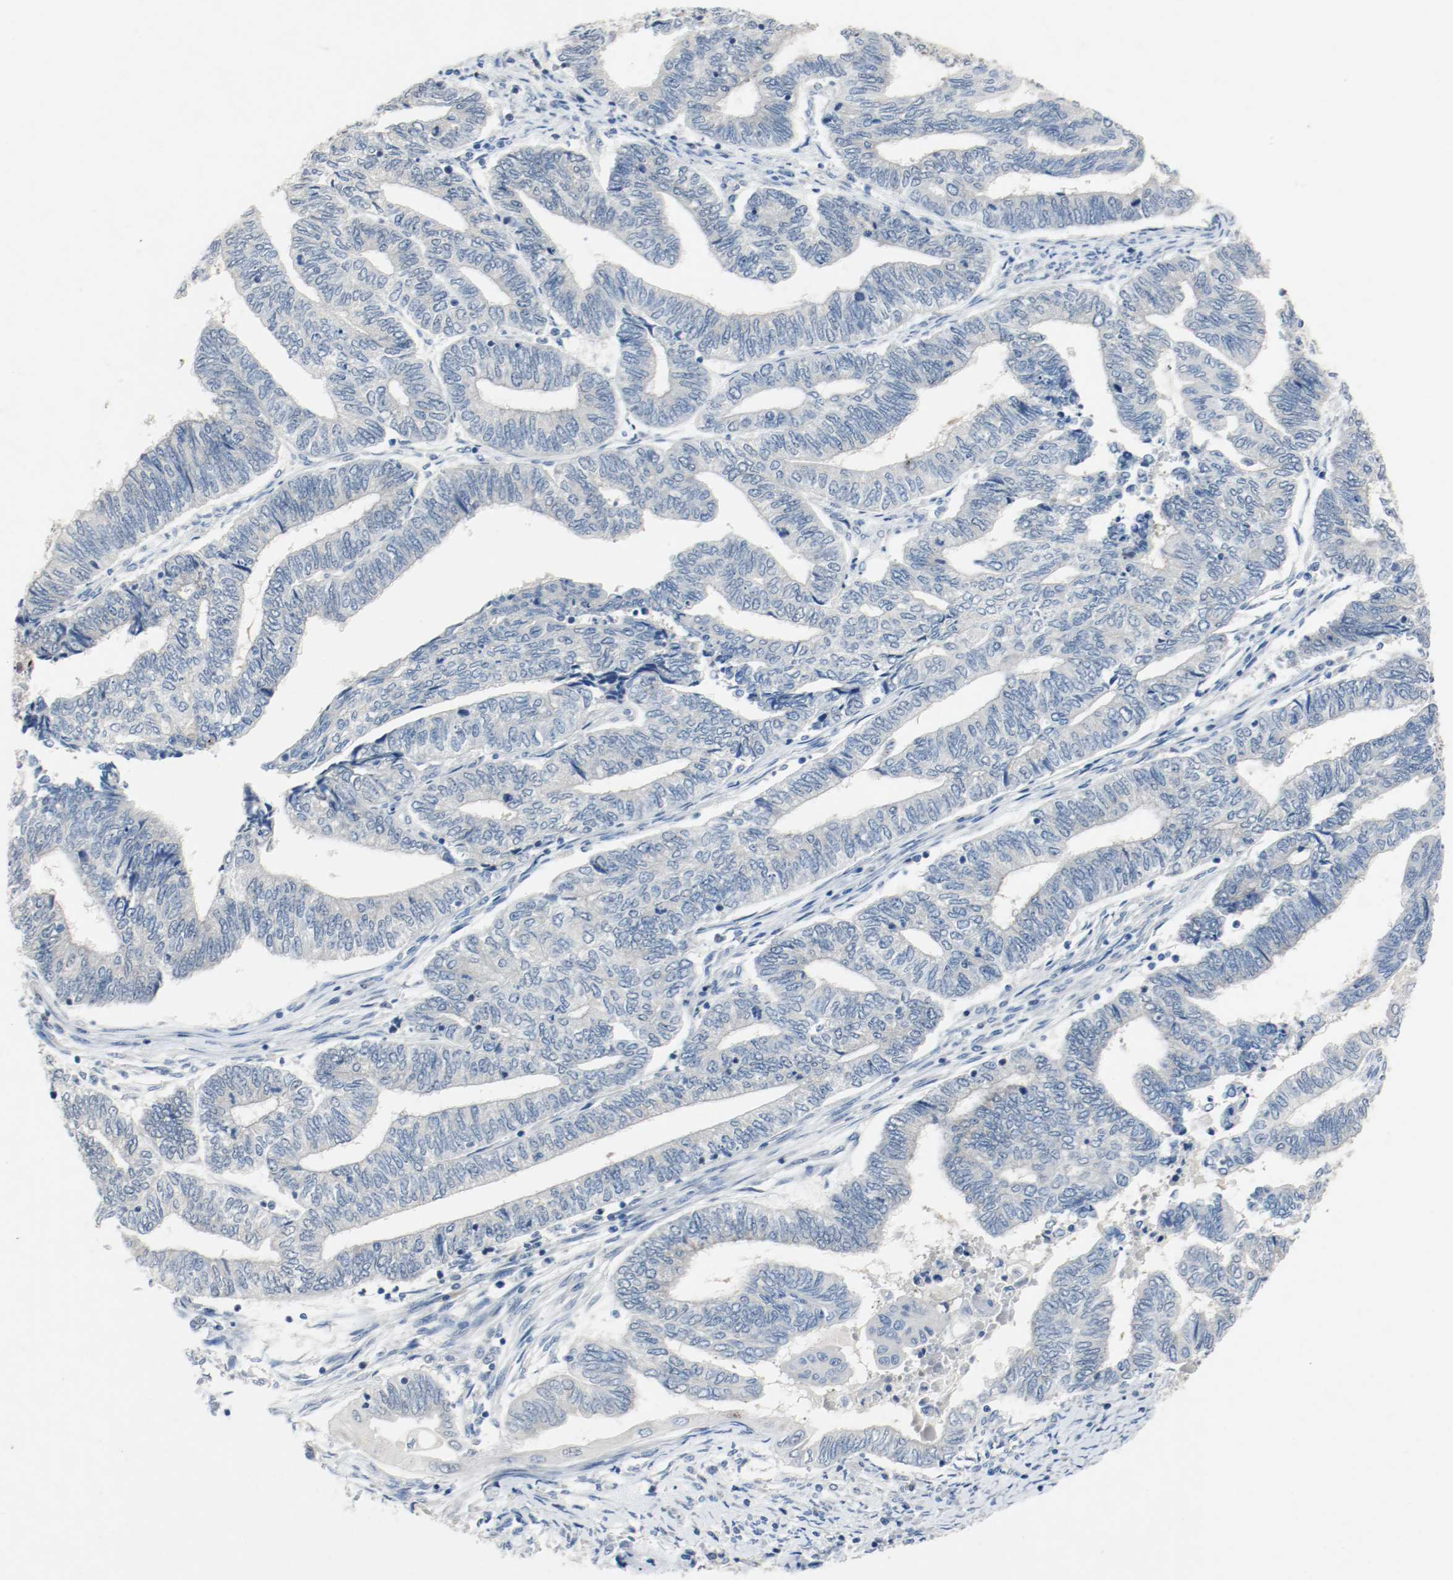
{"staining": {"intensity": "negative", "quantity": "none", "location": "none"}, "tissue": "endometrial cancer", "cell_type": "Tumor cells", "image_type": "cancer", "snomed": [{"axis": "morphology", "description": "Adenocarcinoma, NOS"}, {"axis": "topography", "description": "Uterus"}, {"axis": "topography", "description": "Endometrium"}], "caption": "High magnification brightfield microscopy of adenocarcinoma (endometrial) stained with DAB (3,3'-diaminobenzidine) (brown) and counterstained with hematoxylin (blue): tumor cells show no significant expression.", "gene": "ASH1L", "patient": {"sex": "female", "age": 70}}